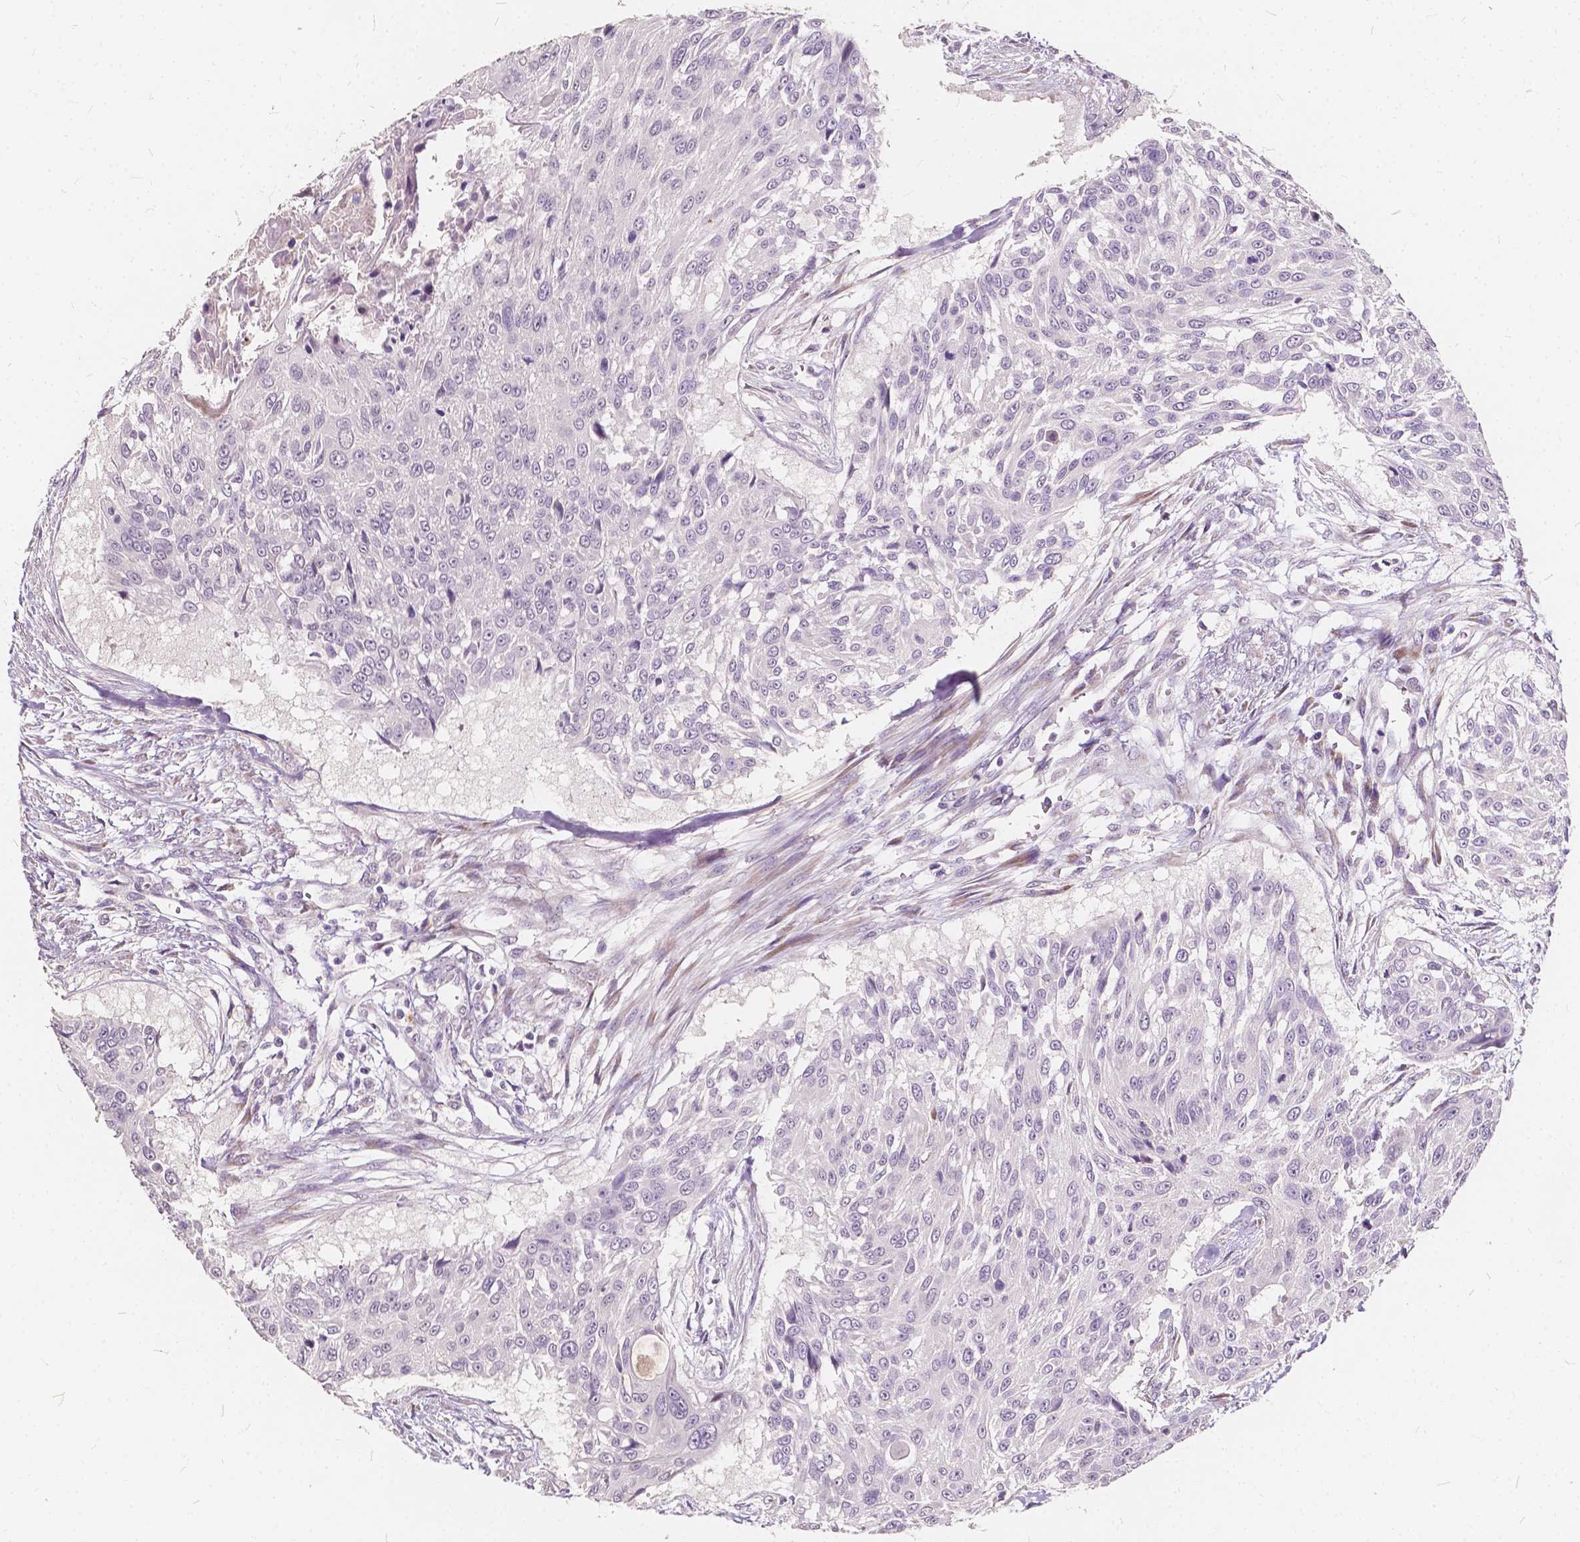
{"staining": {"intensity": "negative", "quantity": "none", "location": "none"}, "tissue": "urothelial cancer", "cell_type": "Tumor cells", "image_type": "cancer", "snomed": [{"axis": "morphology", "description": "Urothelial carcinoma, NOS"}, {"axis": "topography", "description": "Urinary bladder"}], "caption": "IHC of human transitional cell carcinoma displays no staining in tumor cells. (DAB immunohistochemistry (IHC) with hematoxylin counter stain).", "gene": "SLC7A8", "patient": {"sex": "male", "age": 55}}